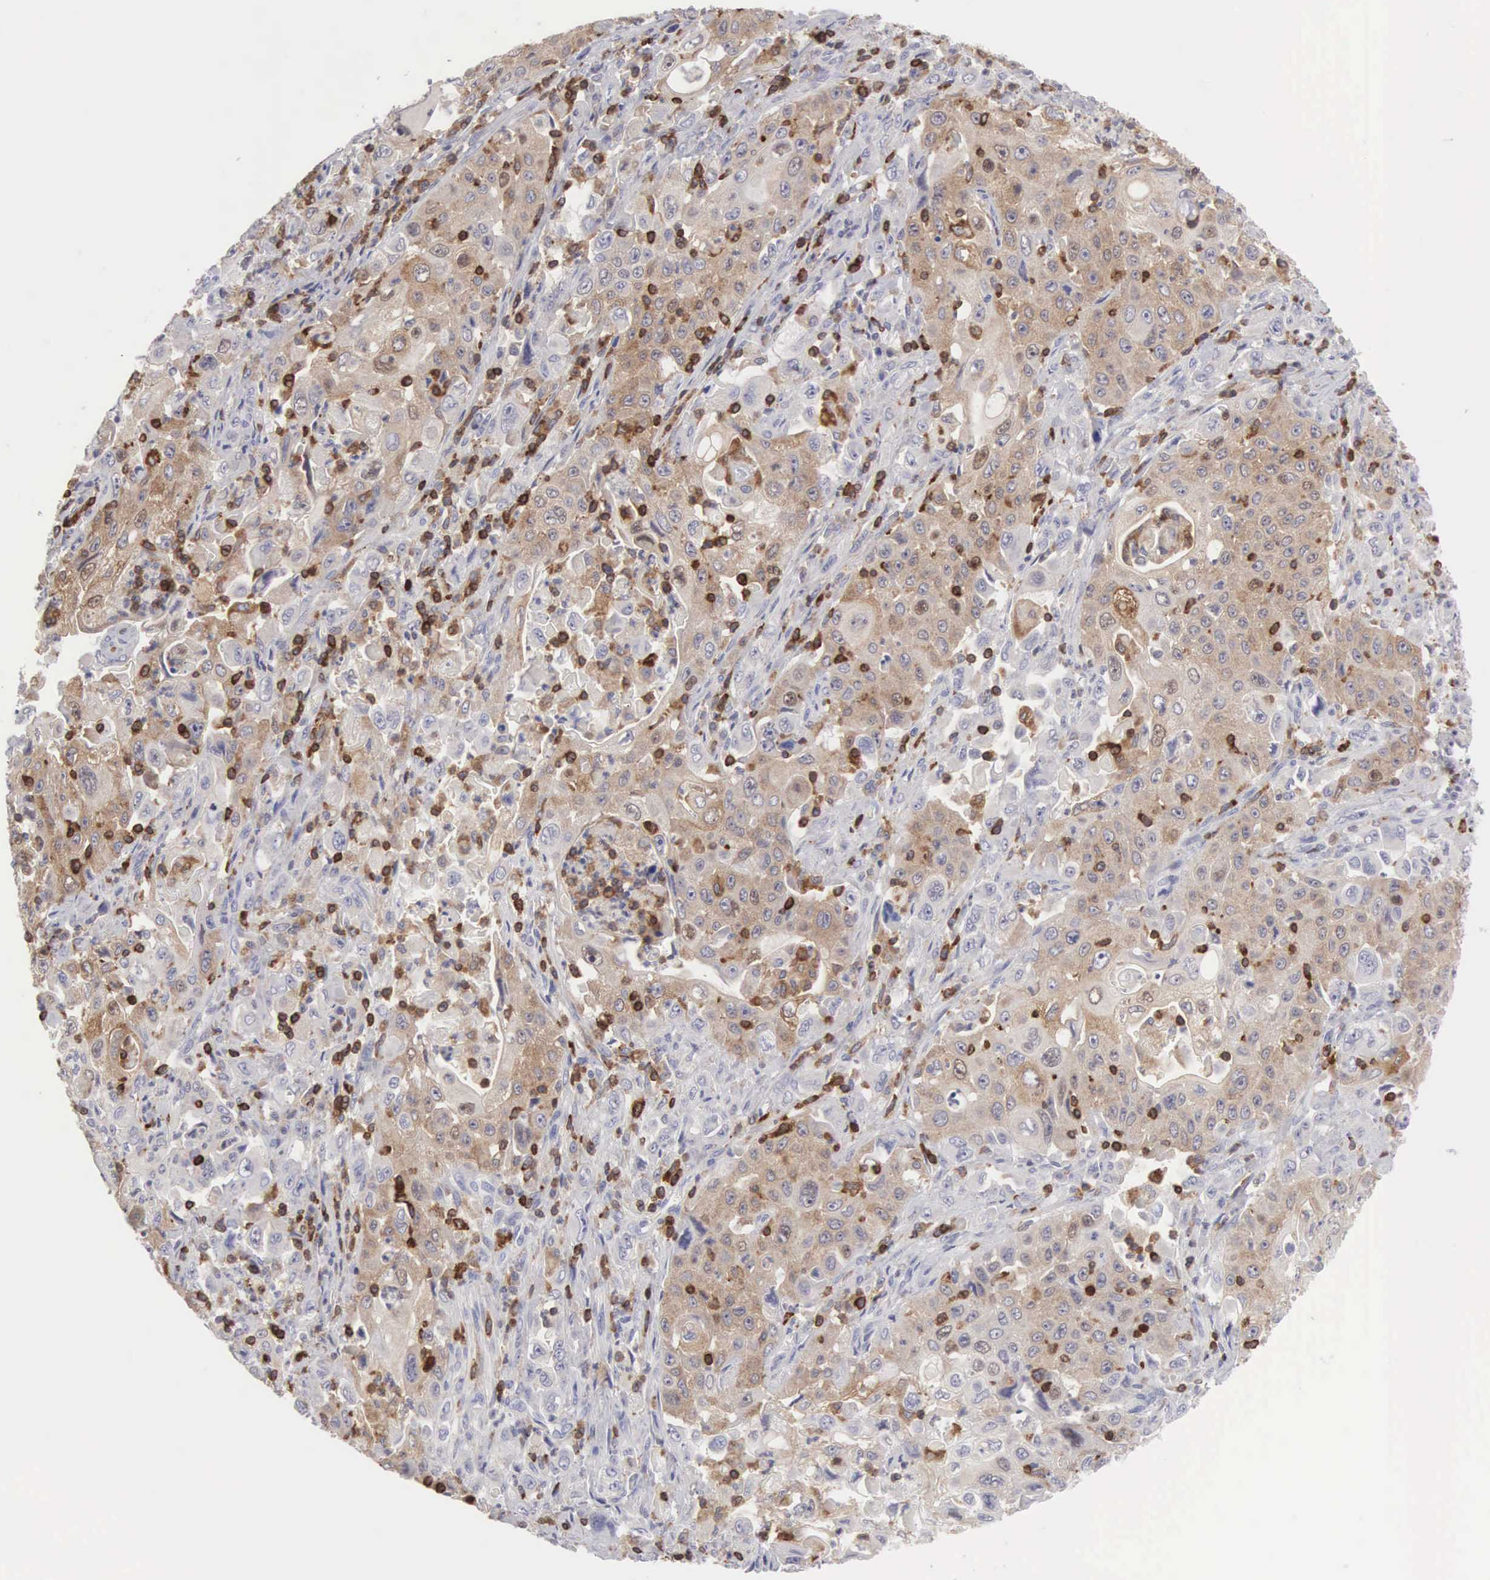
{"staining": {"intensity": "moderate", "quantity": ">75%", "location": "cytoplasmic/membranous"}, "tissue": "pancreatic cancer", "cell_type": "Tumor cells", "image_type": "cancer", "snomed": [{"axis": "morphology", "description": "Adenocarcinoma, NOS"}, {"axis": "topography", "description": "Pancreas"}], "caption": "Tumor cells display moderate cytoplasmic/membranous staining in about >75% of cells in adenocarcinoma (pancreatic).", "gene": "SH3BP1", "patient": {"sex": "male", "age": 70}}